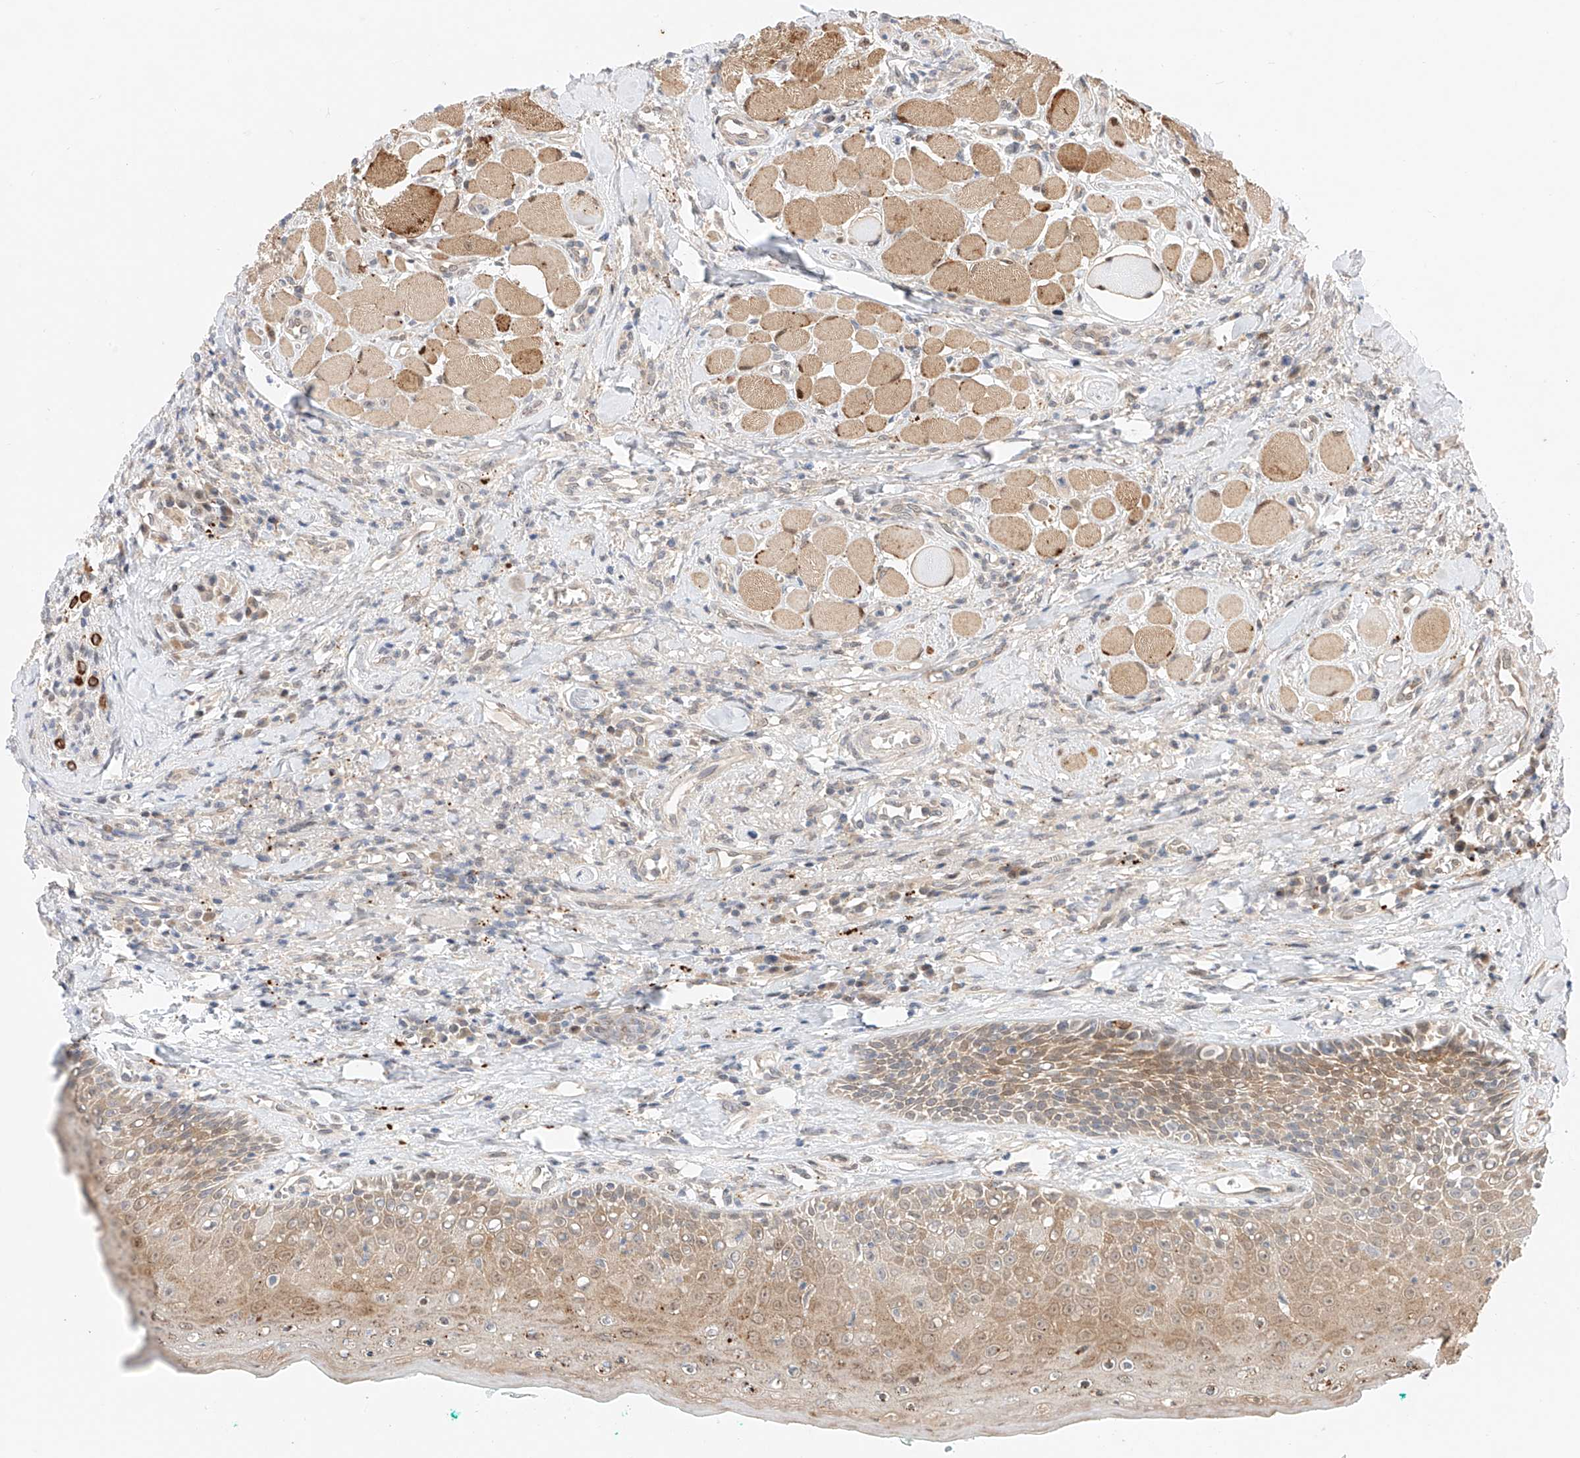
{"staining": {"intensity": "moderate", "quantity": ">75%", "location": "cytoplasmic/membranous"}, "tissue": "oral mucosa", "cell_type": "Squamous epithelial cells", "image_type": "normal", "snomed": [{"axis": "morphology", "description": "Normal tissue, NOS"}, {"axis": "topography", "description": "Oral tissue"}], "caption": "Immunohistochemical staining of benign human oral mucosa demonstrates medium levels of moderate cytoplasmic/membranous positivity in approximately >75% of squamous epithelial cells. (DAB (3,3'-diaminobenzidine) = brown stain, brightfield microscopy at high magnification).", "gene": "GCNT1", "patient": {"sex": "female", "age": 70}}